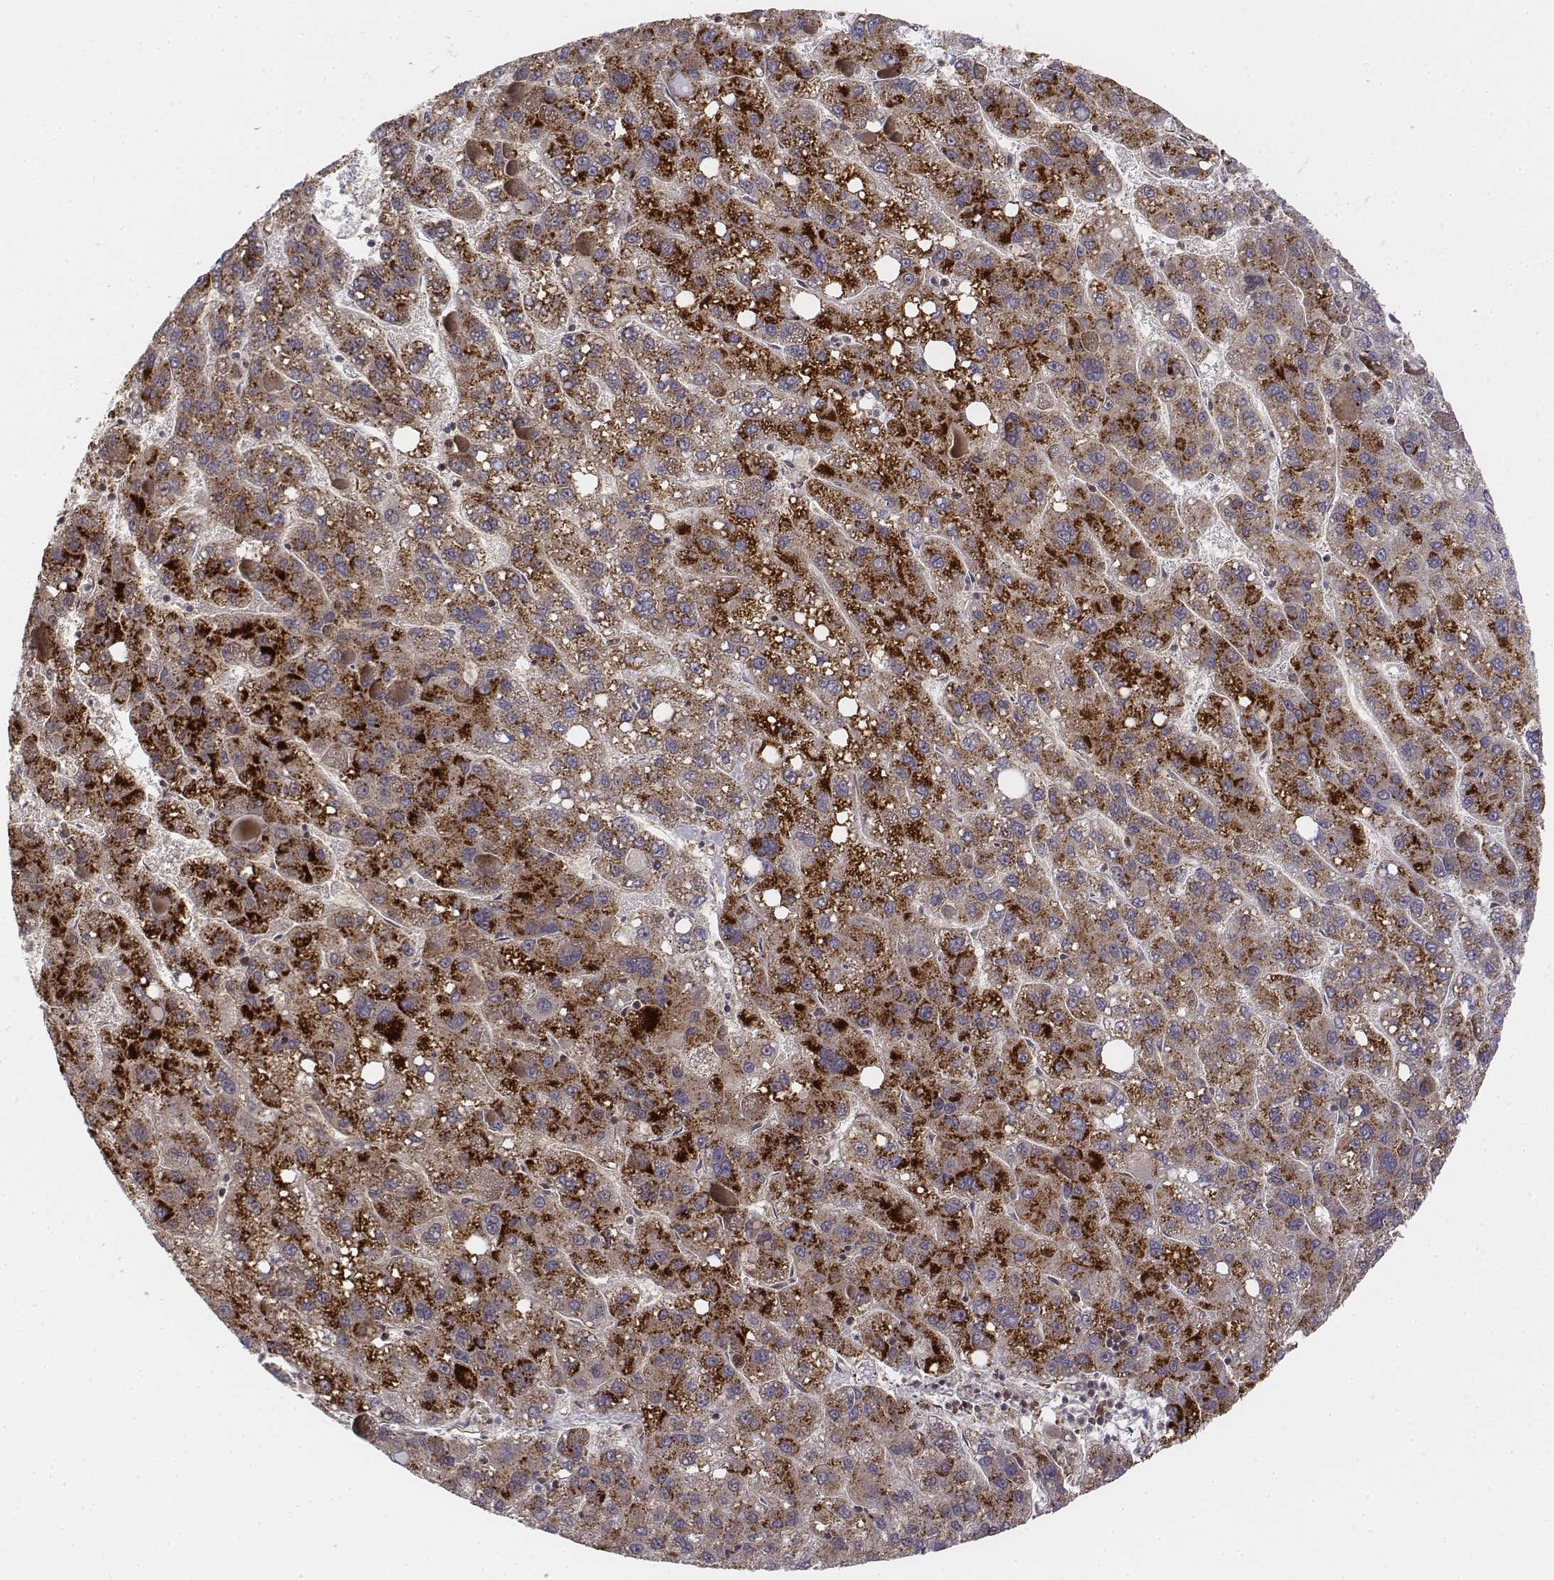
{"staining": {"intensity": "moderate", "quantity": "<25%", "location": "cytoplasmic/membranous"}, "tissue": "liver cancer", "cell_type": "Tumor cells", "image_type": "cancer", "snomed": [{"axis": "morphology", "description": "Carcinoma, Hepatocellular, NOS"}, {"axis": "topography", "description": "Liver"}], "caption": "Hepatocellular carcinoma (liver) stained for a protein reveals moderate cytoplasmic/membranous positivity in tumor cells.", "gene": "ZFYVE19", "patient": {"sex": "female", "age": 82}}